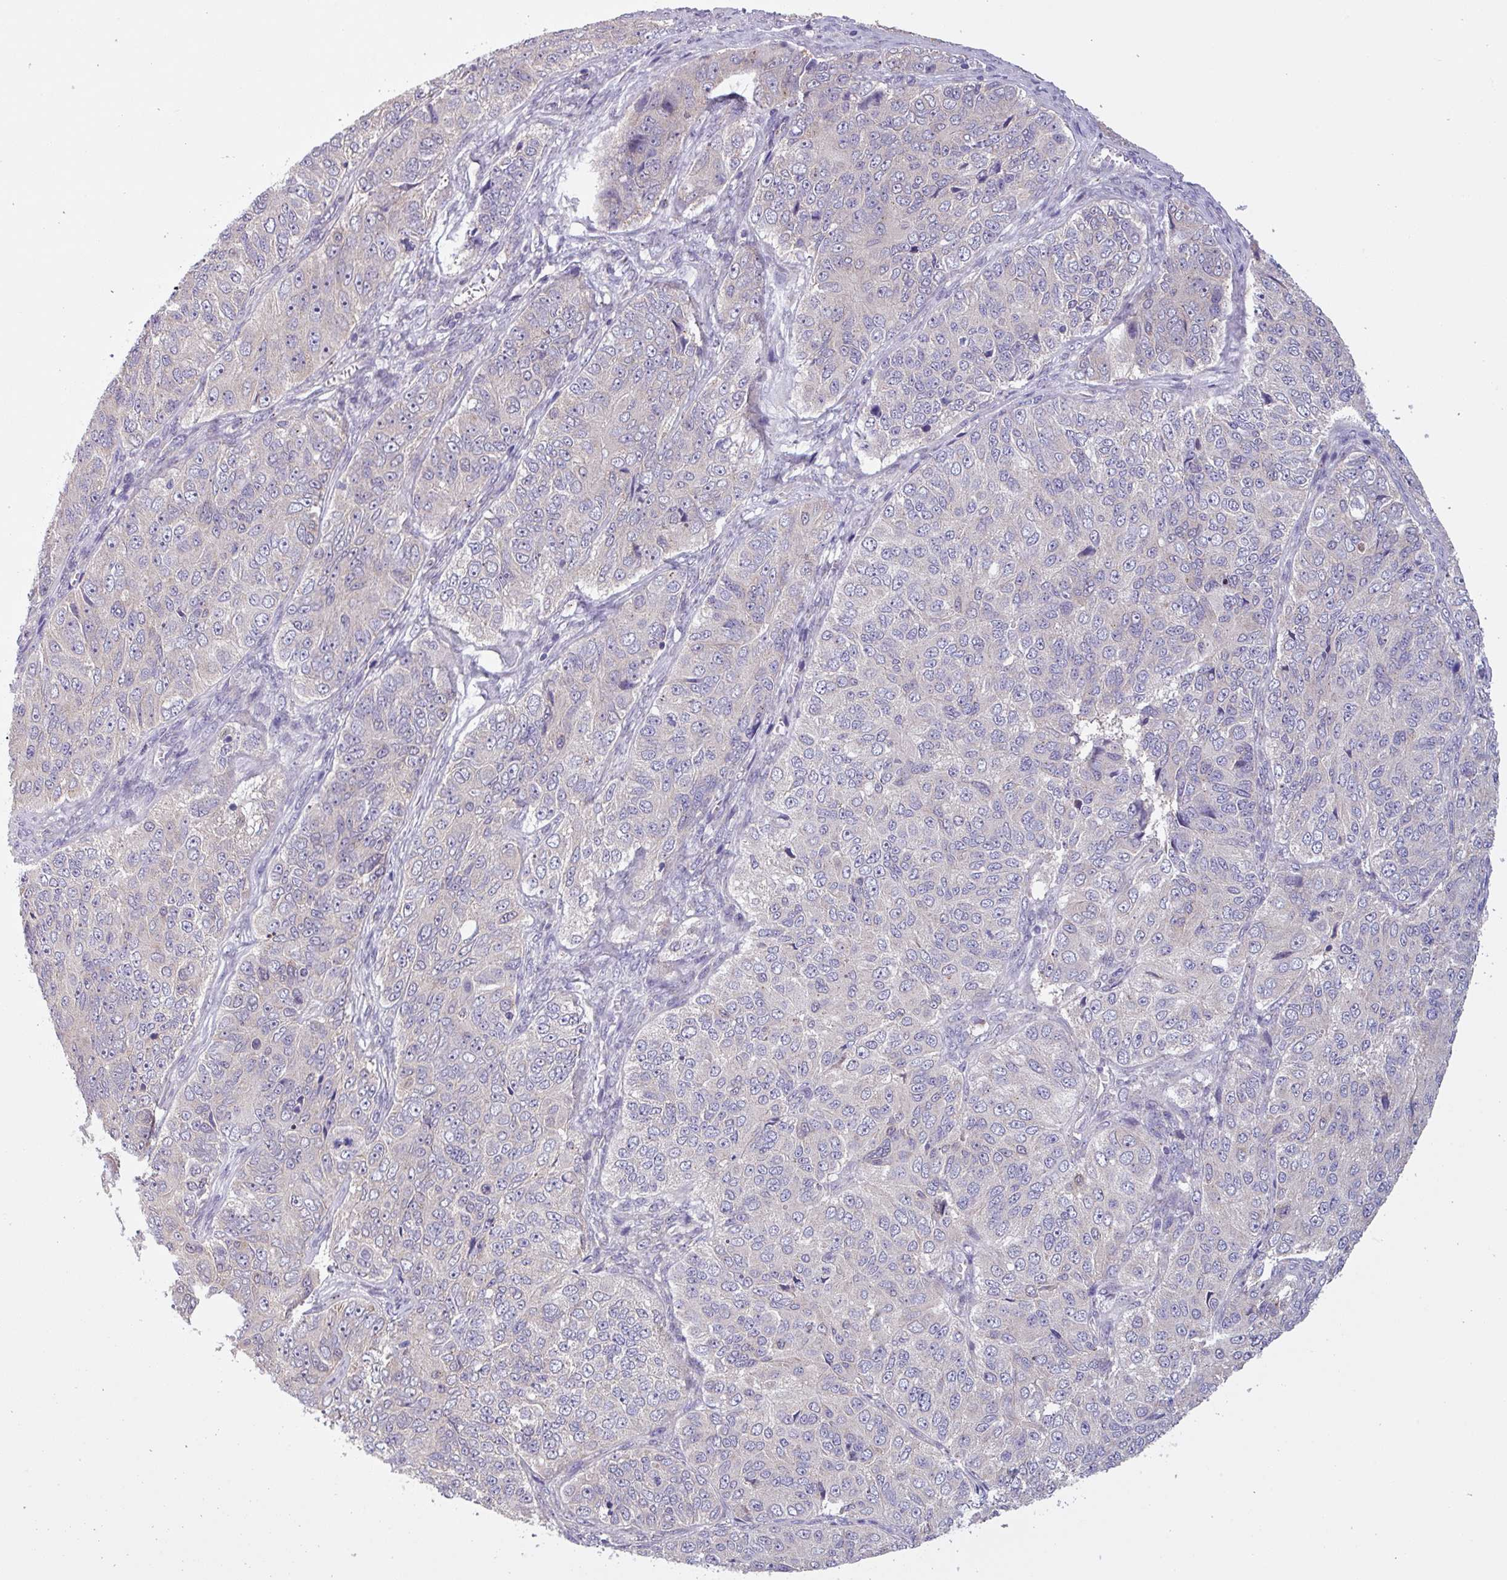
{"staining": {"intensity": "negative", "quantity": "none", "location": "none"}, "tissue": "ovarian cancer", "cell_type": "Tumor cells", "image_type": "cancer", "snomed": [{"axis": "morphology", "description": "Carcinoma, endometroid"}, {"axis": "topography", "description": "Ovary"}], "caption": "Immunohistochemistry photomicrograph of neoplastic tissue: human endometroid carcinoma (ovarian) stained with DAB reveals no significant protein positivity in tumor cells.", "gene": "C20orf27", "patient": {"sex": "female", "age": 51}}